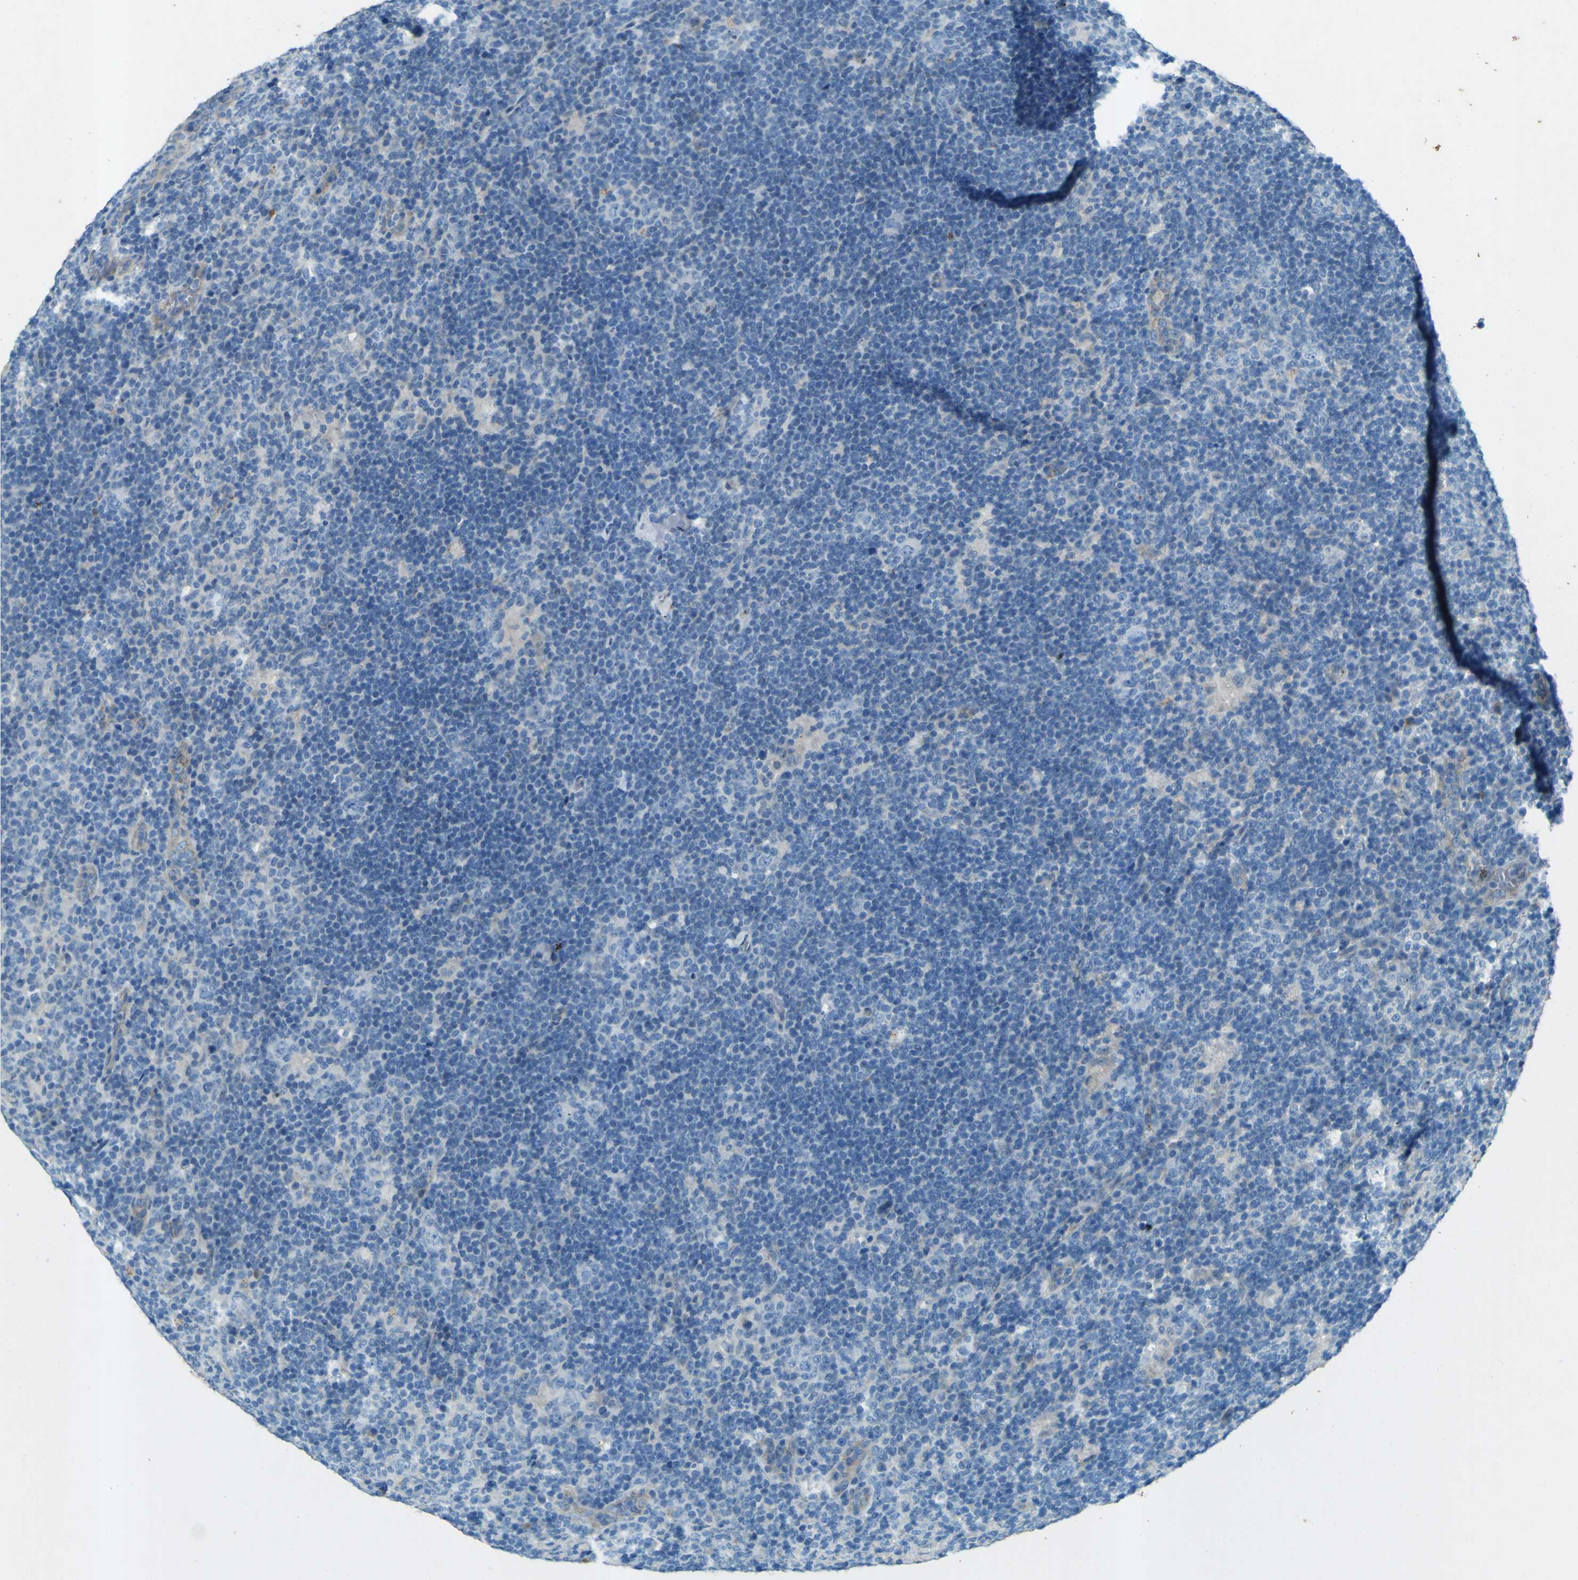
{"staining": {"intensity": "negative", "quantity": "none", "location": "none"}, "tissue": "lymphoma", "cell_type": "Tumor cells", "image_type": "cancer", "snomed": [{"axis": "morphology", "description": "Hodgkin's disease, NOS"}, {"axis": "topography", "description": "Lymph node"}], "caption": "Tumor cells are negative for protein expression in human Hodgkin's disease.", "gene": "PDE9A", "patient": {"sex": "female", "age": 57}}